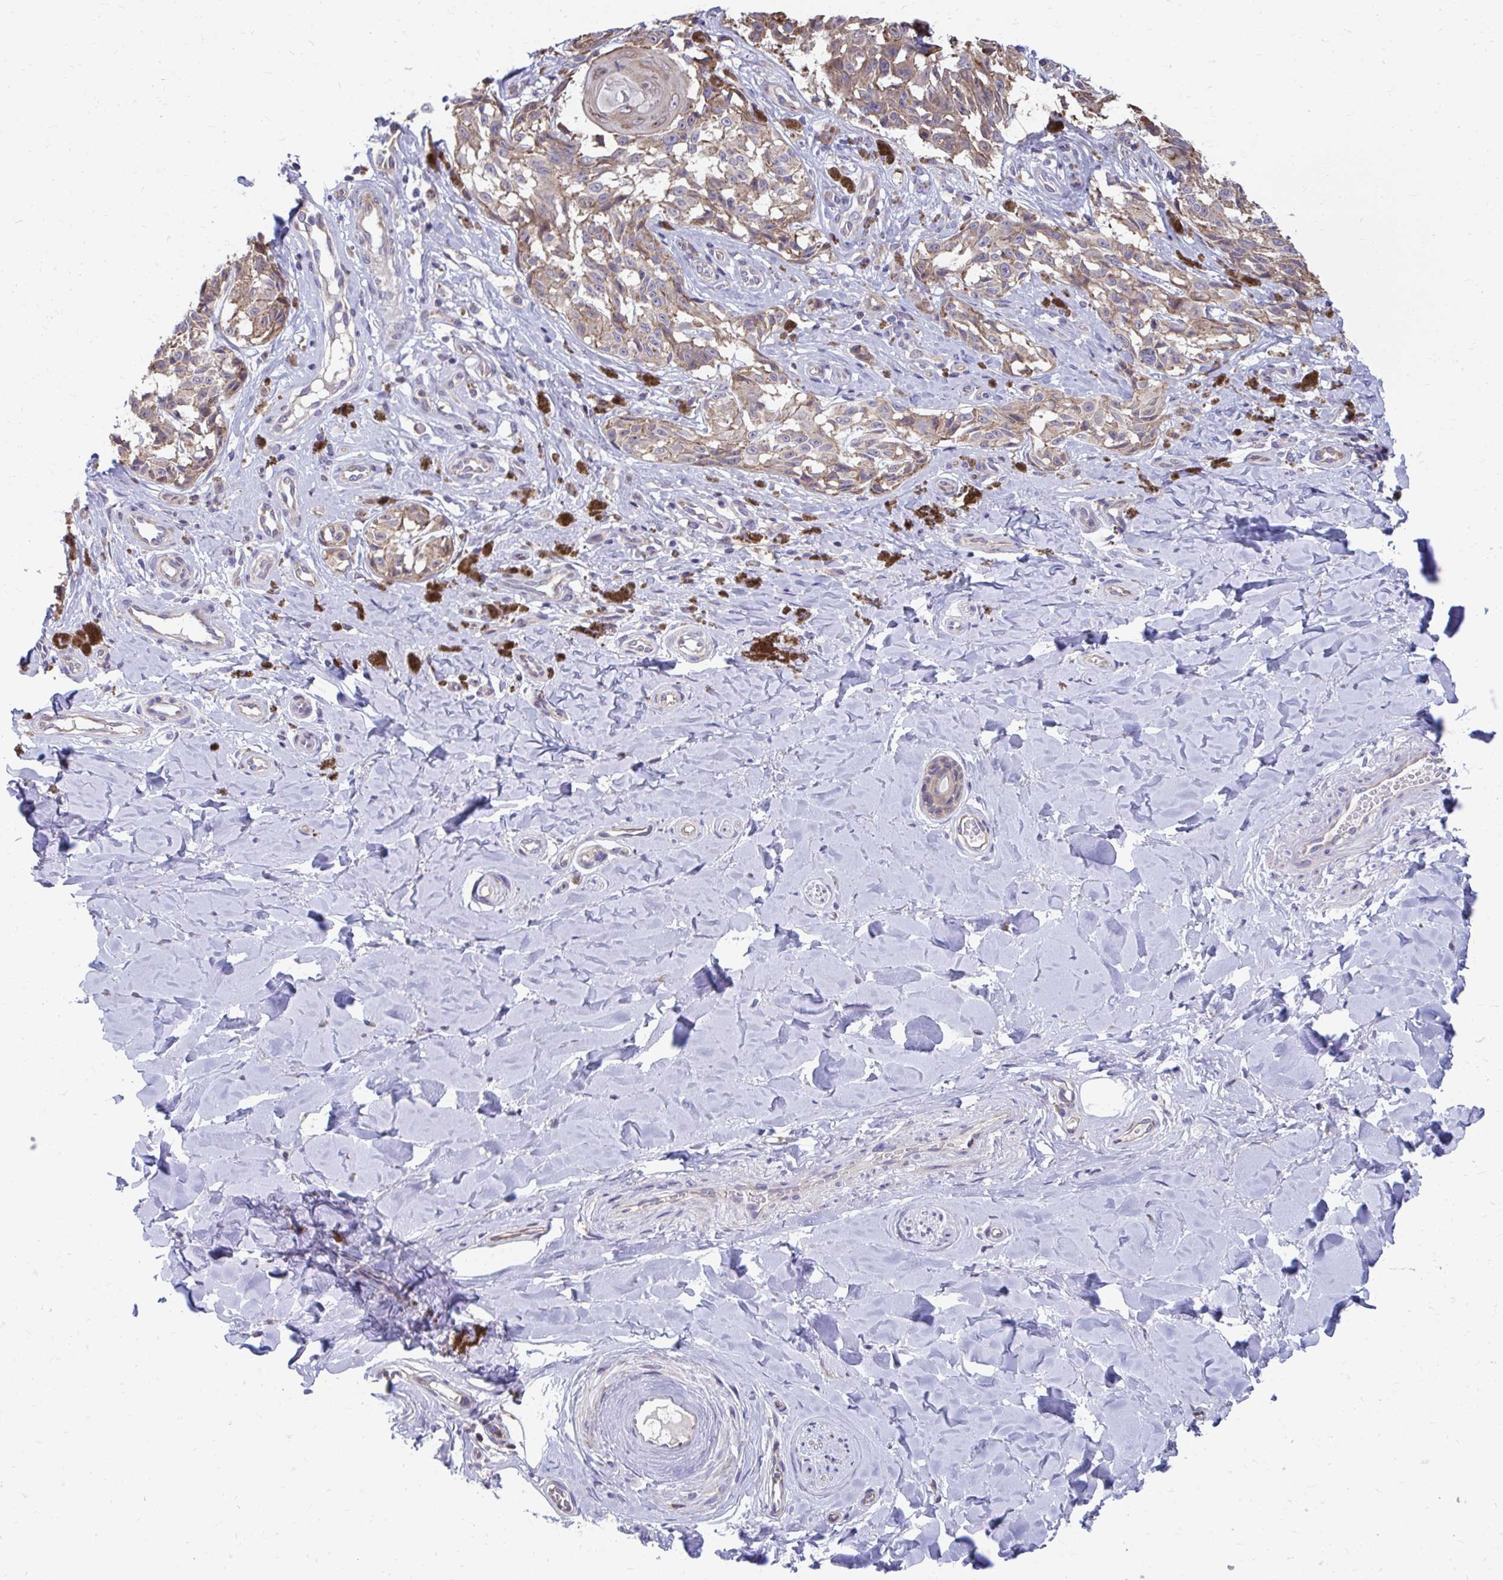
{"staining": {"intensity": "weak", "quantity": "25%-75%", "location": "cytoplasmic/membranous"}, "tissue": "melanoma", "cell_type": "Tumor cells", "image_type": "cancer", "snomed": [{"axis": "morphology", "description": "Malignant melanoma, NOS"}, {"axis": "topography", "description": "Skin"}], "caption": "A low amount of weak cytoplasmic/membranous staining is present in approximately 25%-75% of tumor cells in malignant melanoma tissue.", "gene": "ZNF778", "patient": {"sex": "female", "age": 65}}